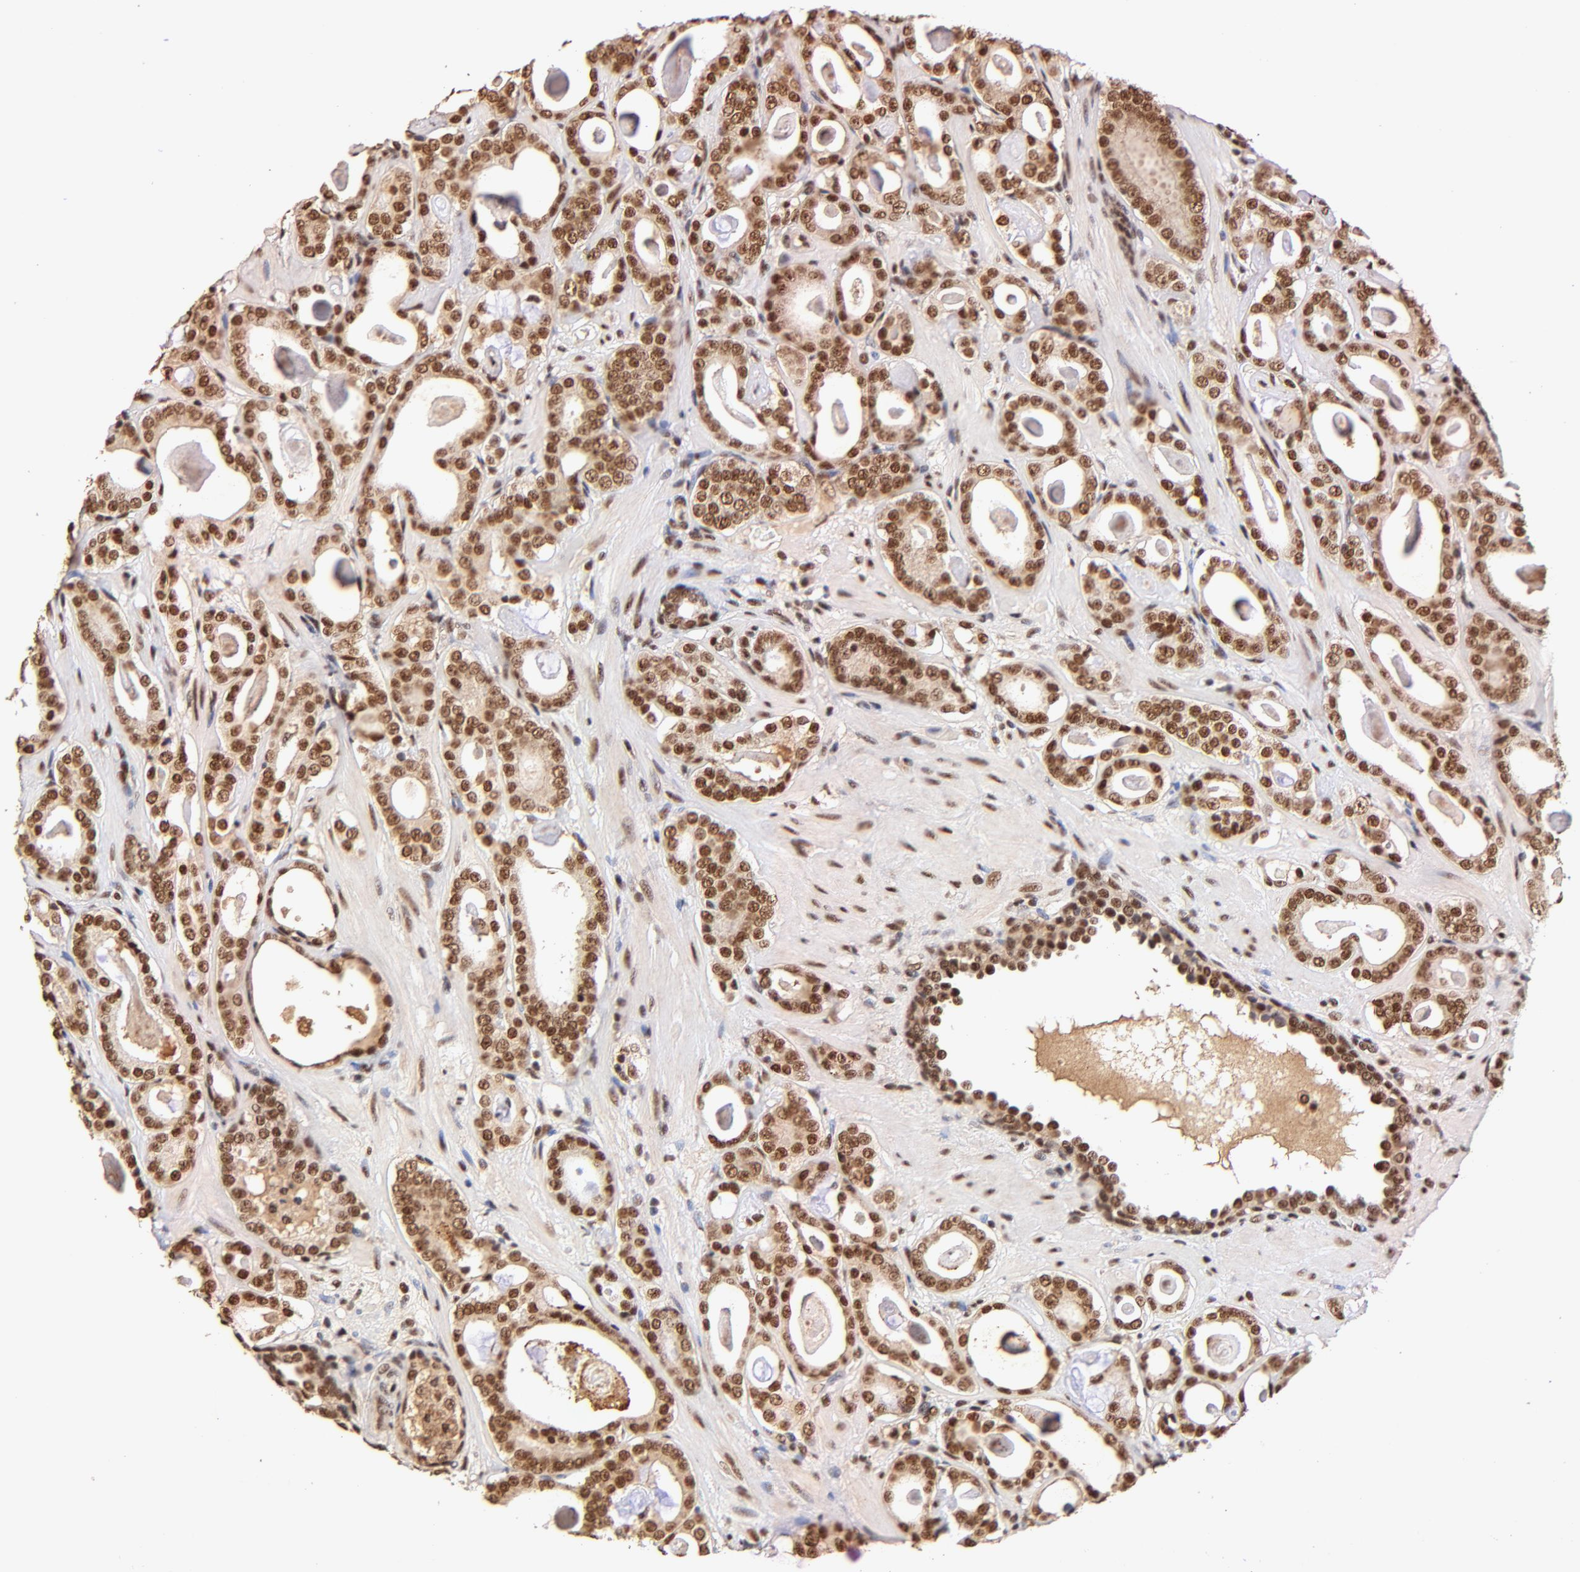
{"staining": {"intensity": "strong", "quantity": ">75%", "location": "nuclear"}, "tissue": "prostate cancer", "cell_type": "Tumor cells", "image_type": "cancer", "snomed": [{"axis": "morphology", "description": "Adenocarcinoma, Low grade"}, {"axis": "topography", "description": "Prostate"}], "caption": "About >75% of tumor cells in prostate low-grade adenocarcinoma reveal strong nuclear protein staining as visualized by brown immunohistochemical staining.", "gene": "MED12", "patient": {"sex": "male", "age": 57}}